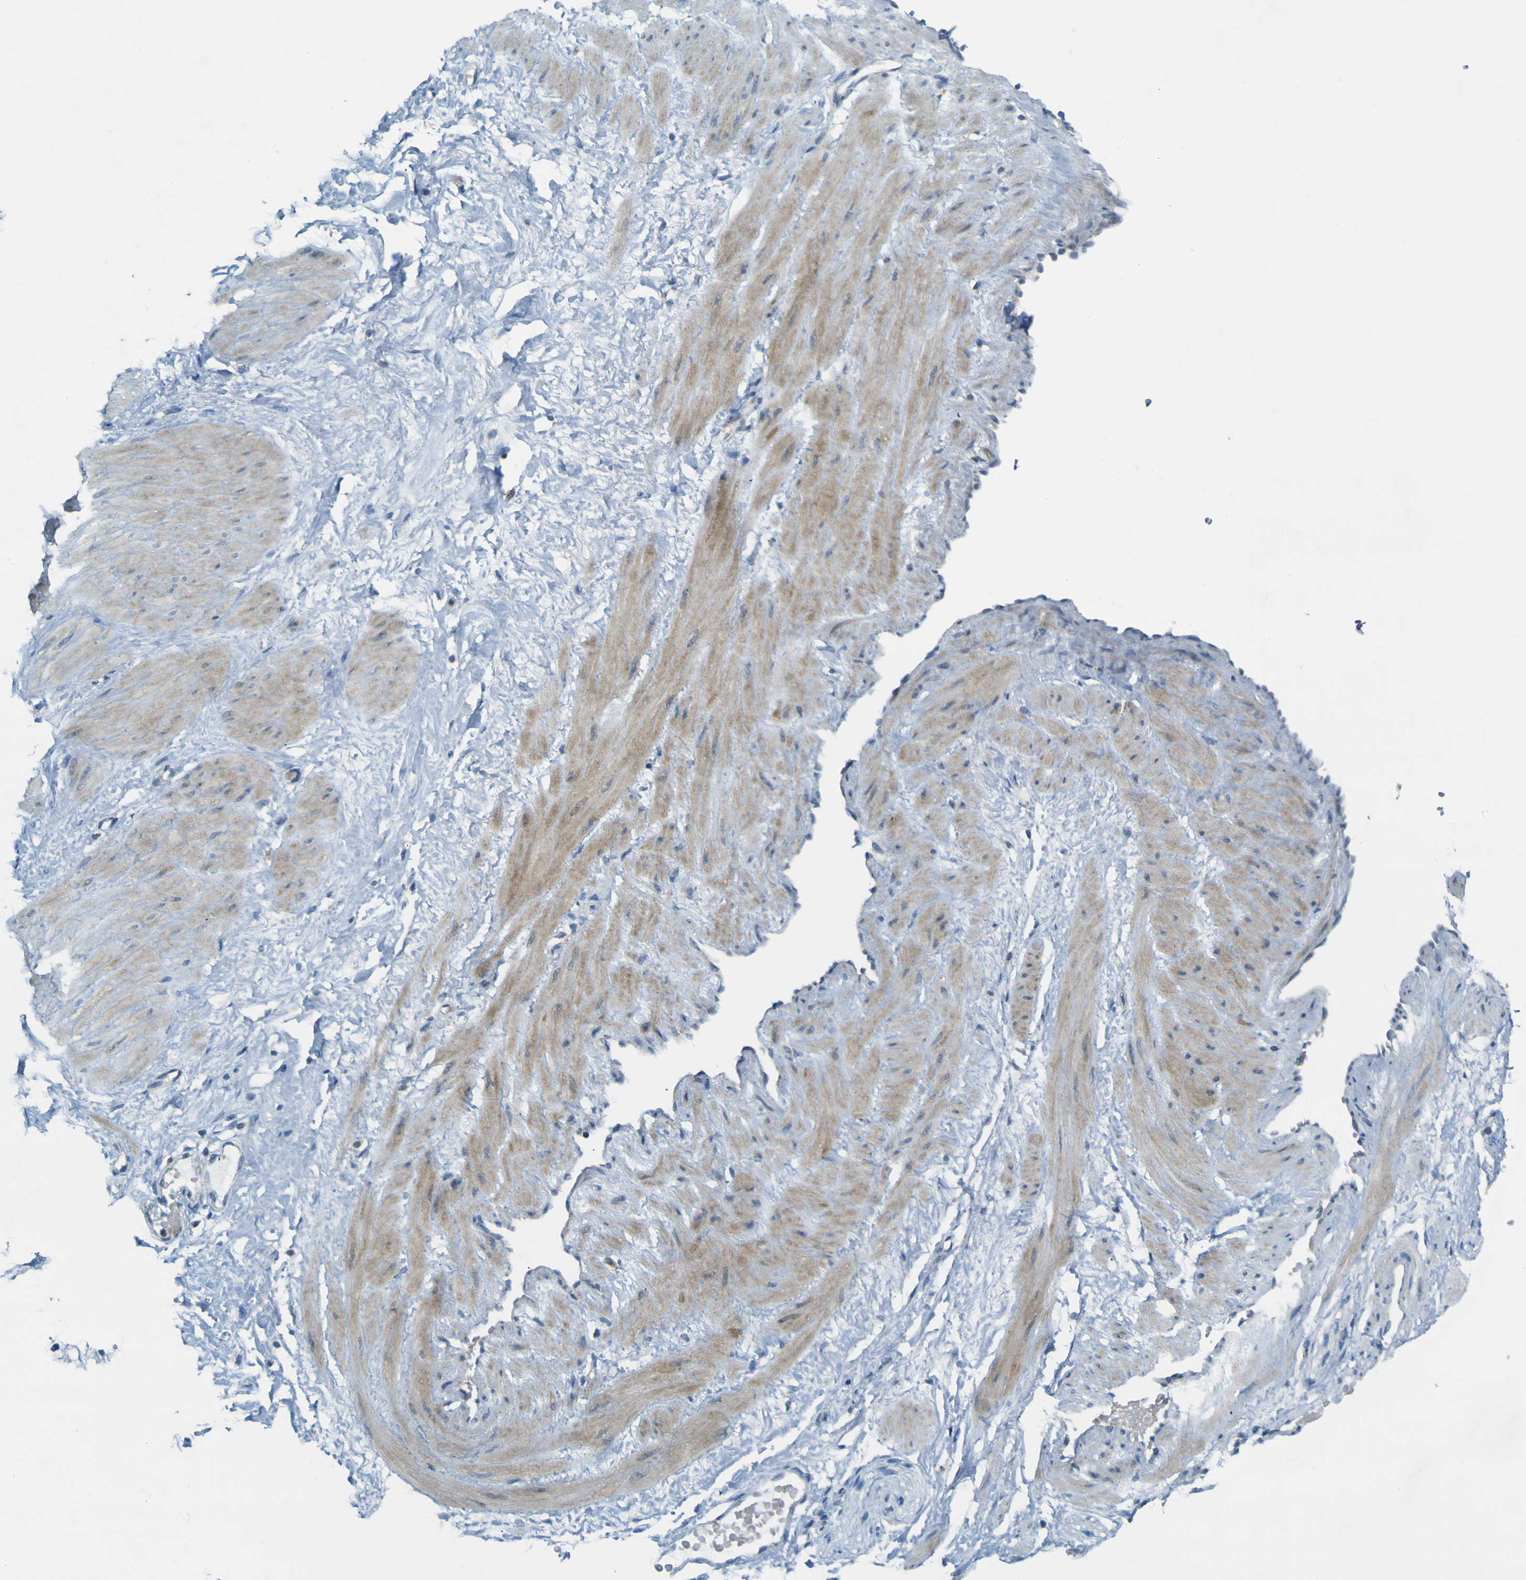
{"staining": {"intensity": "negative", "quantity": "none", "location": "none"}, "tissue": "adipose tissue", "cell_type": "Adipocytes", "image_type": "normal", "snomed": [{"axis": "morphology", "description": "Normal tissue, NOS"}, {"axis": "topography", "description": "Soft tissue"}, {"axis": "topography", "description": "Vascular tissue"}], "caption": "Adipose tissue stained for a protein using immunohistochemistry (IHC) exhibits no expression adipocytes.", "gene": "ACBD5", "patient": {"sex": "female", "age": 35}}